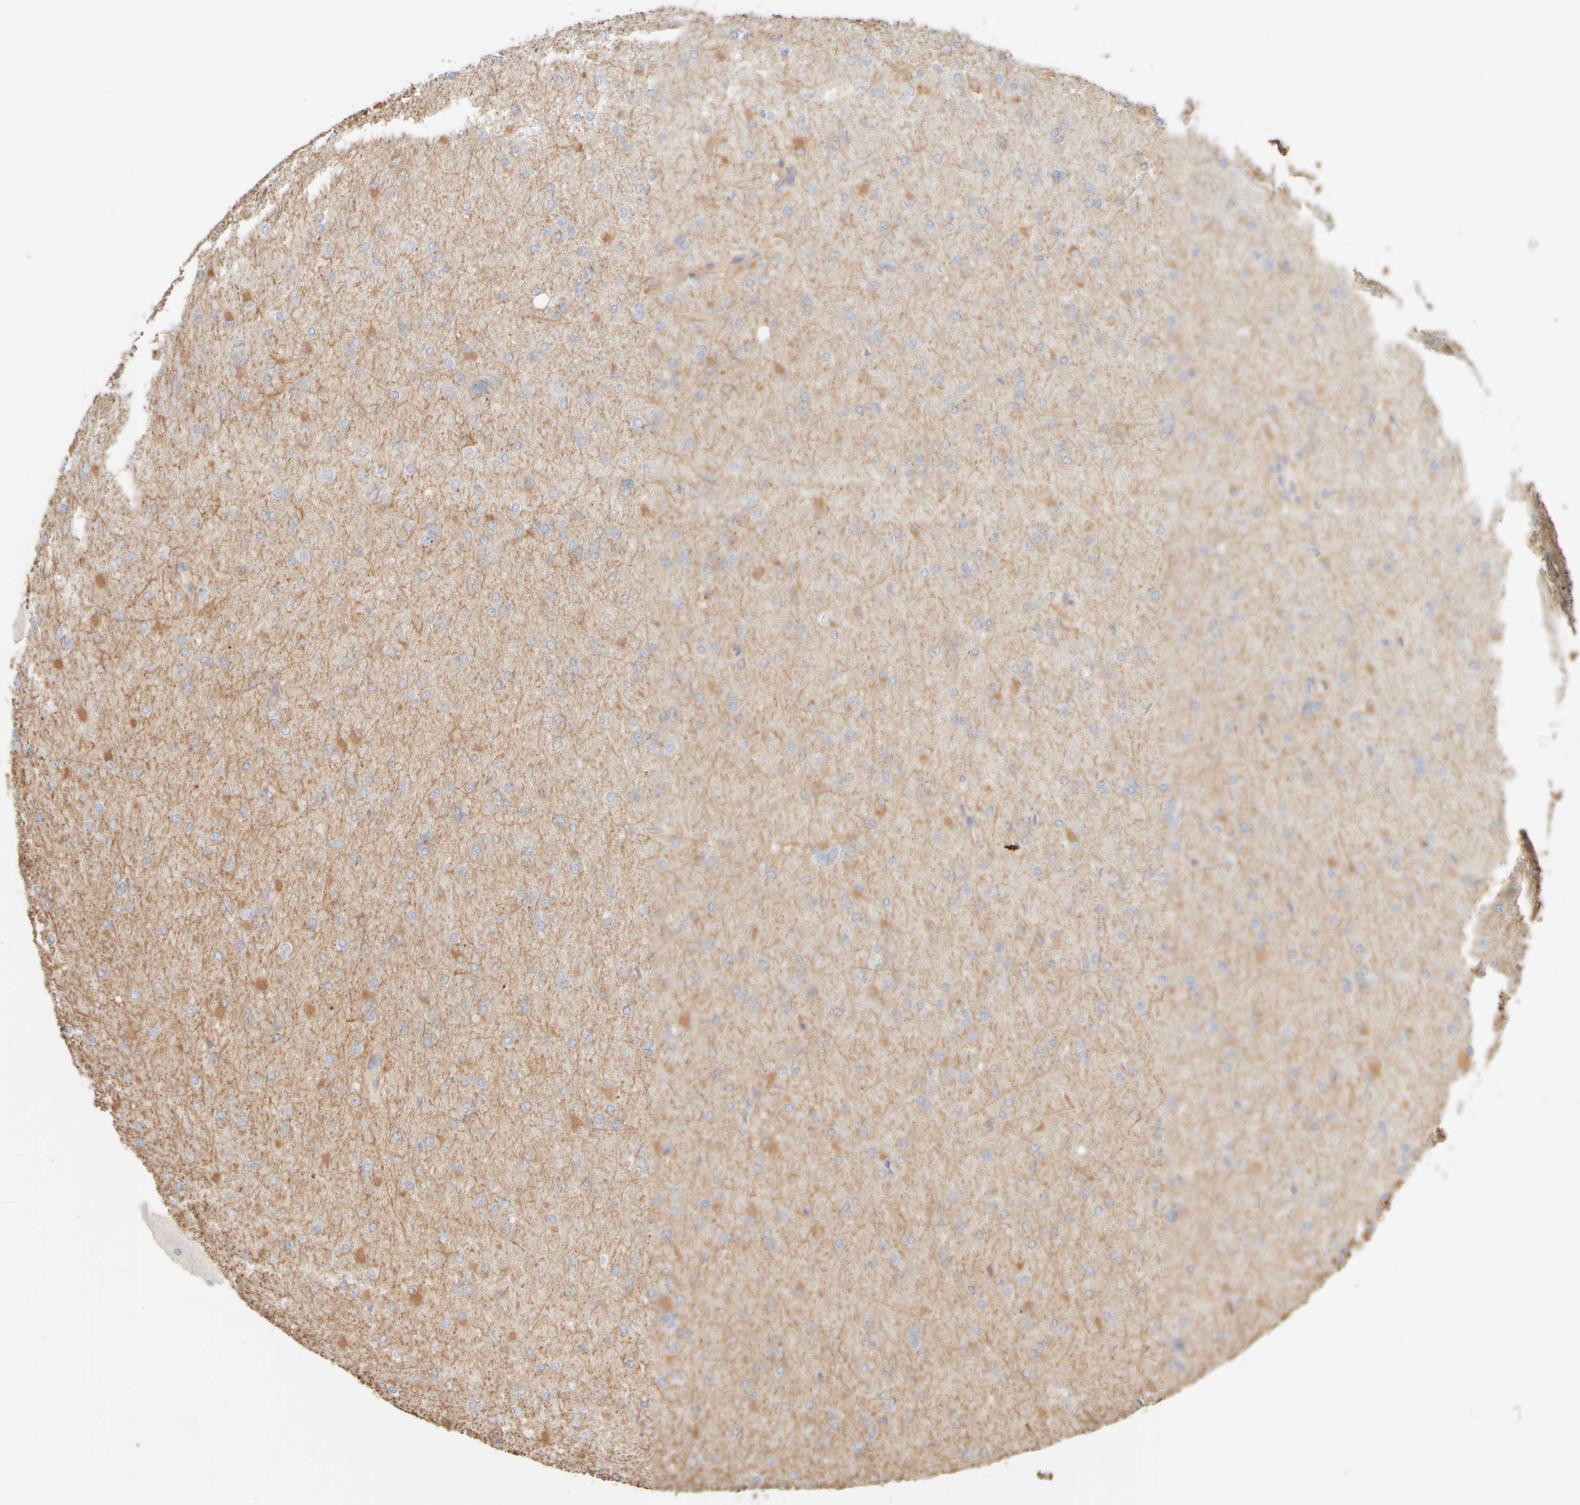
{"staining": {"intensity": "moderate", "quantity": "<25%", "location": "cytoplasmic/membranous"}, "tissue": "glioma", "cell_type": "Tumor cells", "image_type": "cancer", "snomed": [{"axis": "morphology", "description": "Glioma, malignant, High grade"}, {"axis": "topography", "description": "Cerebral cortex"}], "caption": "Immunohistochemistry (IHC) staining of malignant glioma (high-grade), which displays low levels of moderate cytoplasmic/membranous positivity in about <25% of tumor cells indicating moderate cytoplasmic/membranous protein positivity. The staining was performed using DAB (3,3'-diaminobenzidine) (brown) for protein detection and nuclei were counterstained in hematoxylin (blue).", "gene": "KRT15", "patient": {"sex": "female", "age": 36}}